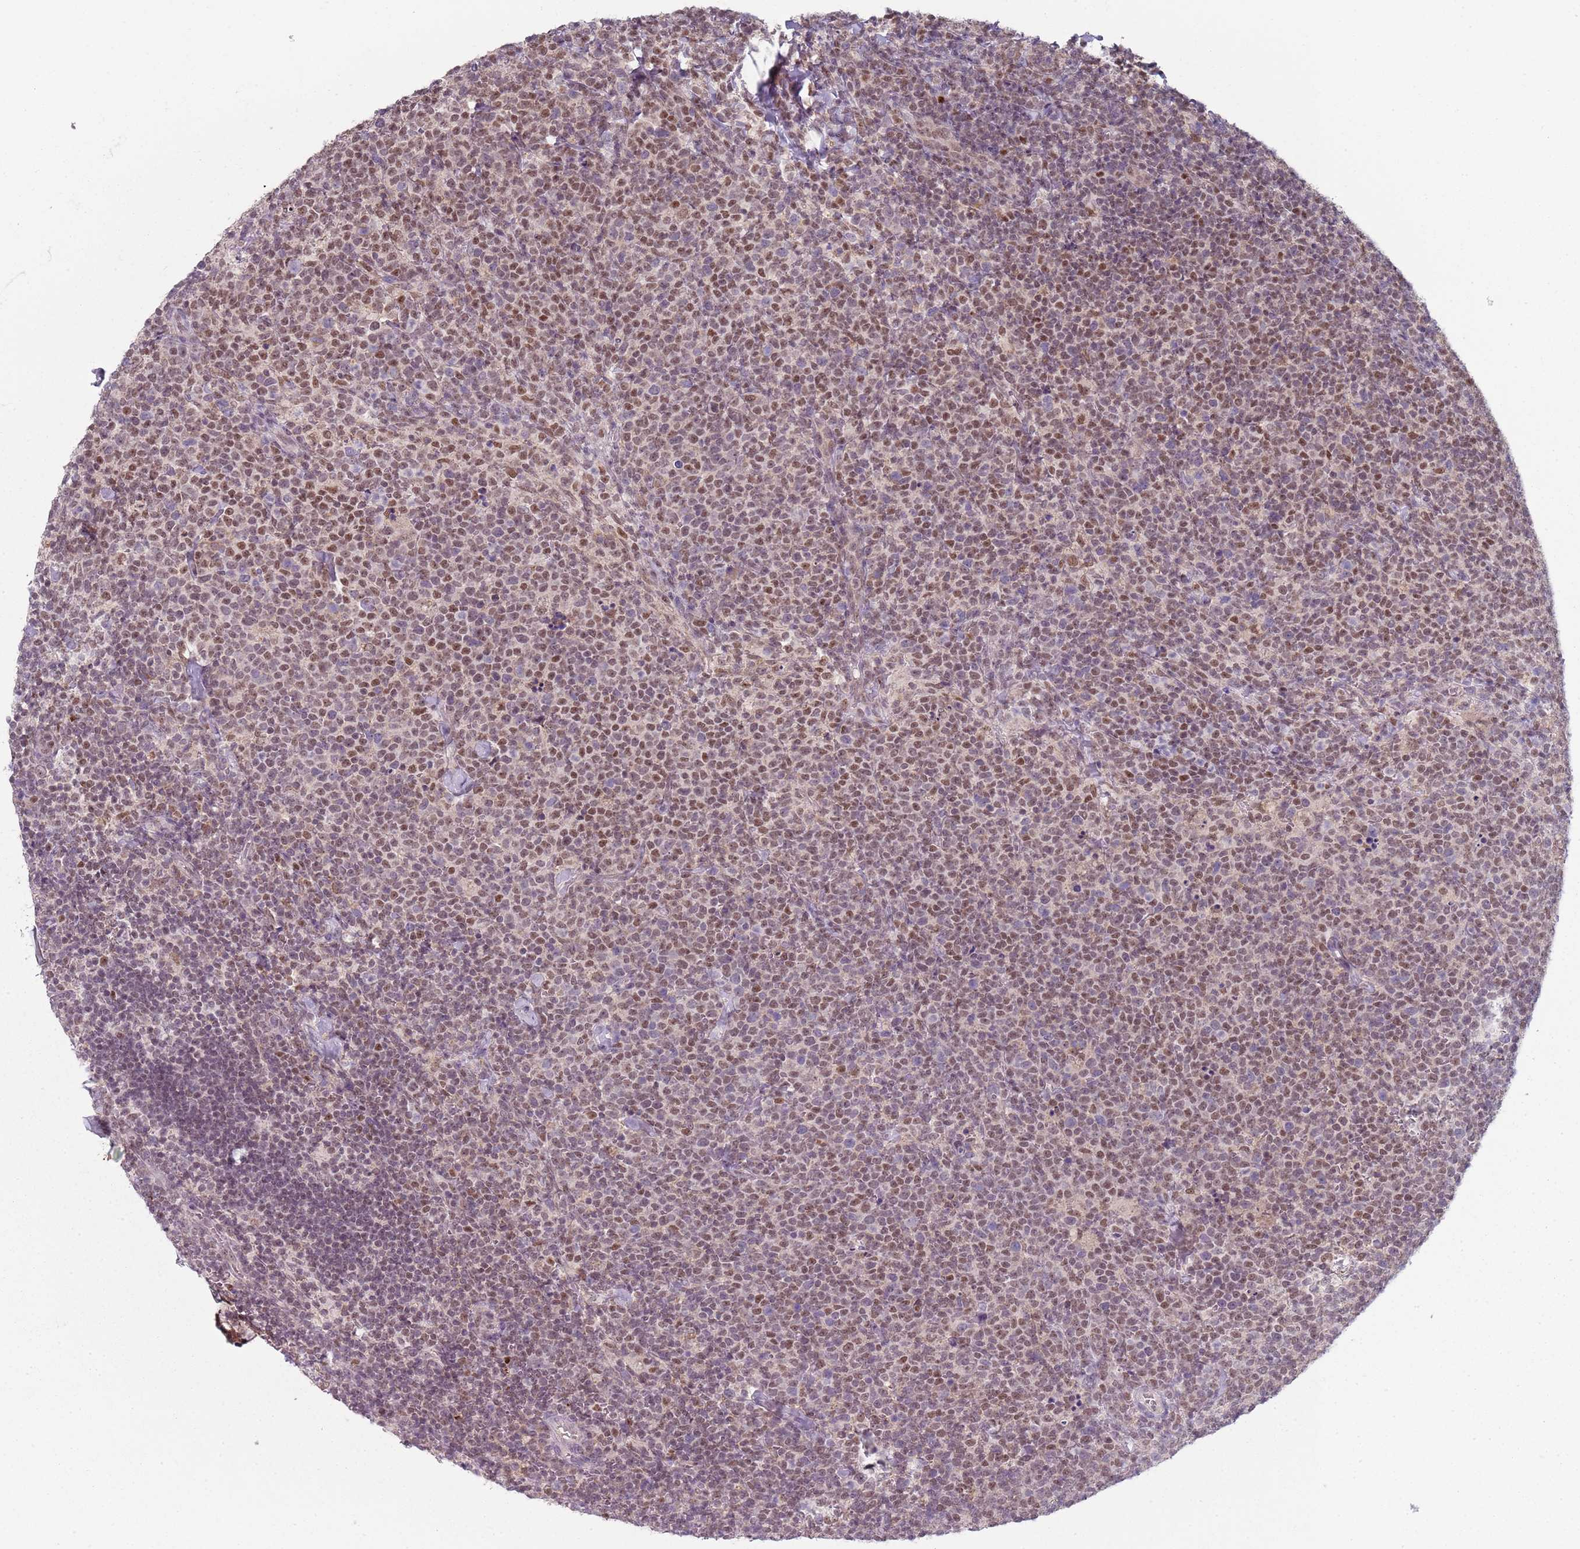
{"staining": {"intensity": "moderate", "quantity": ">75%", "location": "nuclear"}, "tissue": "lymphoma", "cell_type": "Tumor cells", "image_type": "cancer", "snomed": [{"axis": "morphology", "description": "Malignant lymphoma, non-Hodgkin's type, High grade"}, {"axis": "topography", "description": "Lymph node"}], "caption": "The micrograph shows a brown stain indicating the presence of a protein in the nuclear of tumor cells in lymphoma. (Stains: DAB (3,3'-diaminobenzidine) in brown, nuclei in blue, Microscopy: brightfield microscopy at high magnification).", "gene": "SMARCAL1", "patient": {"sex": "male", "age": 61}}